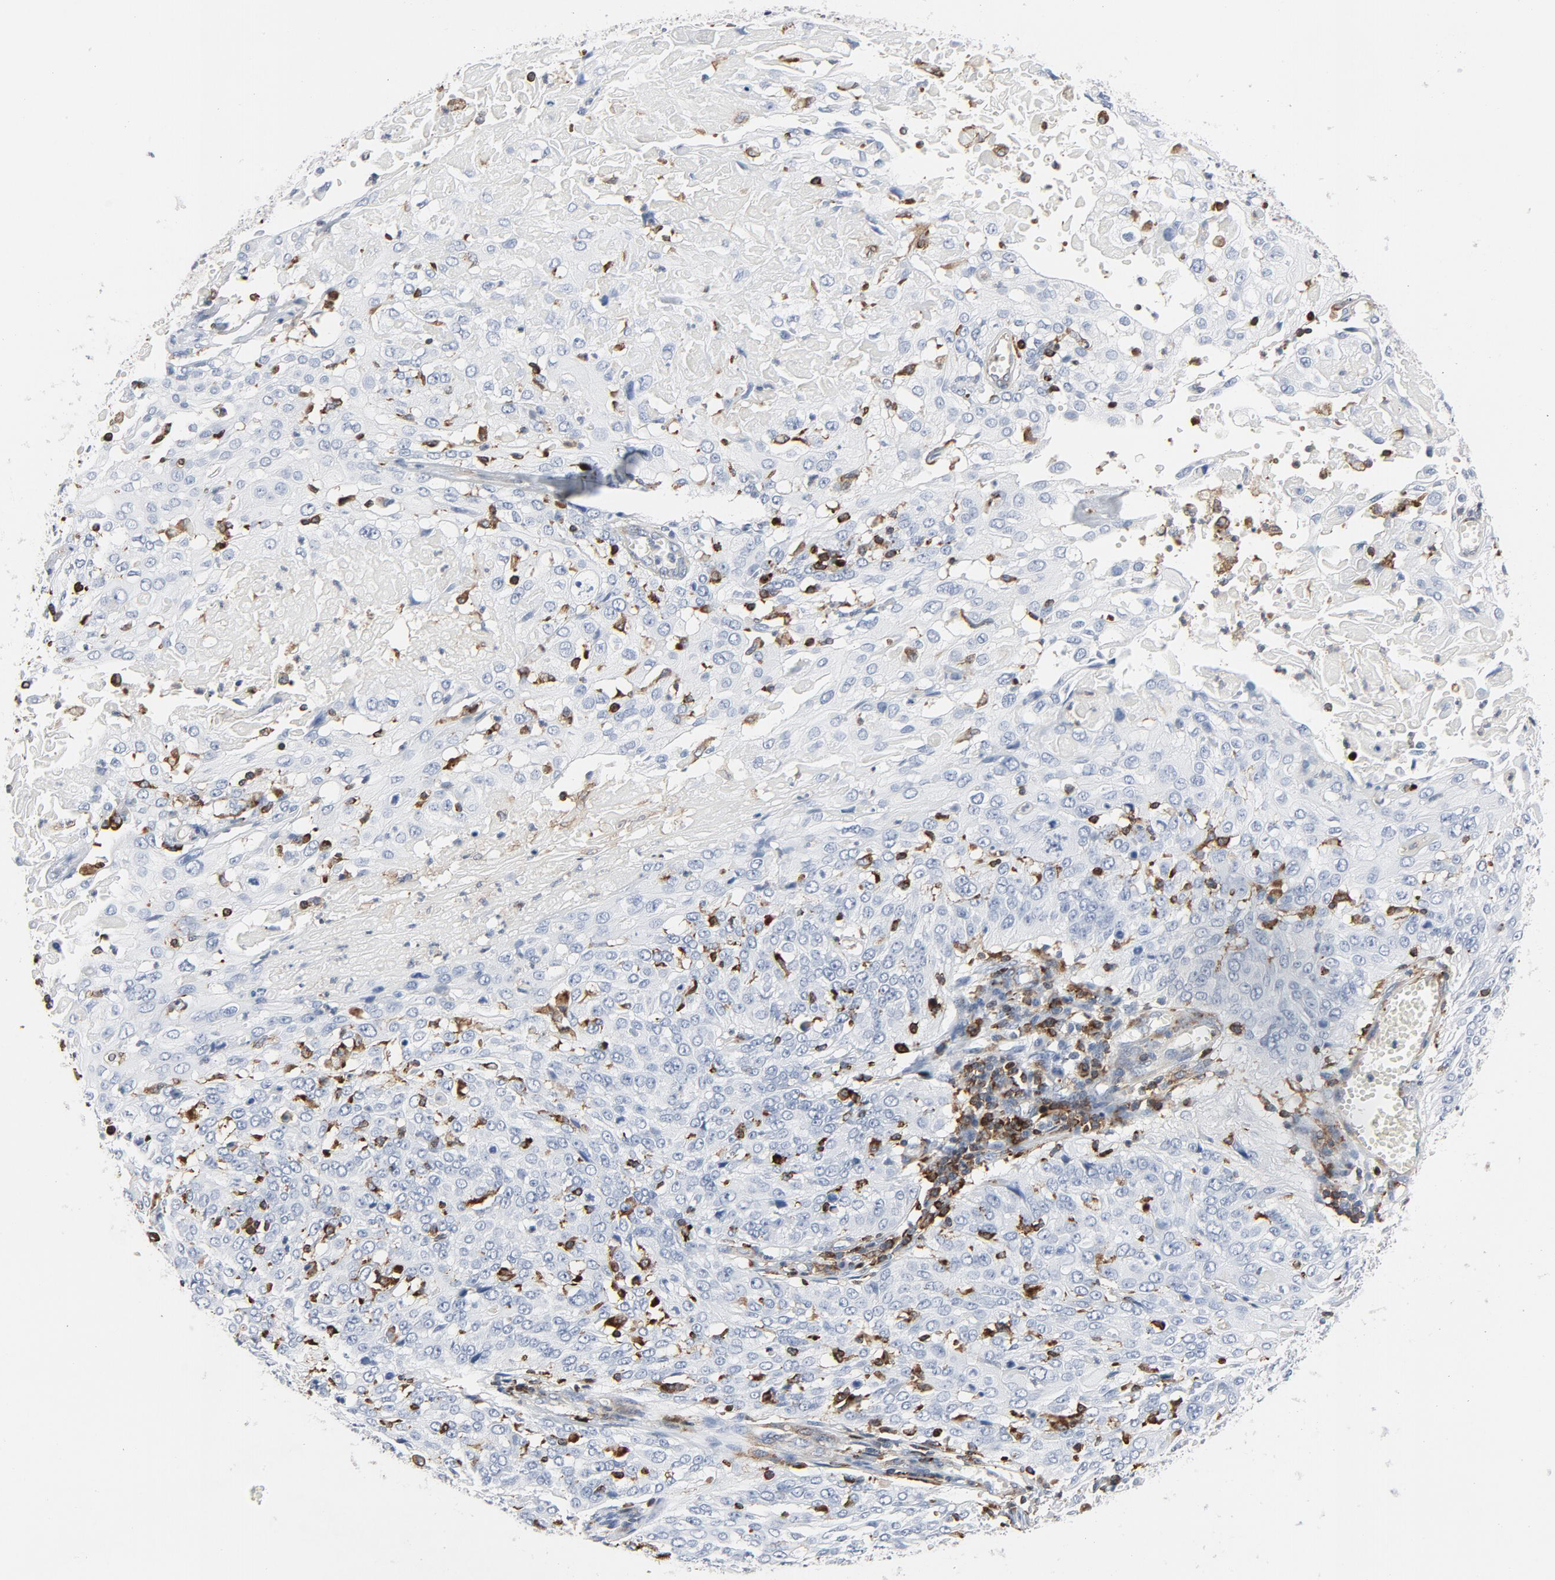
{"staining": {"intensity": "negative", "quantity": "none", "location": "none"}, "tissue": "cervical cancer", "cell_type": "Tumor cells", "image_type": "cancer", "snomed": [{"axis": "morphology", "description": "Squamous cell carcinoma, NOS"}, {"axis": "topography", "description": "Cervix"}], "caption": "Cervical squamous cell carcinoma stained for a protein using IHC shows no staining tumor cells.", "gene": "LCP2", "patient": {"sex": "female", "age": 39}}